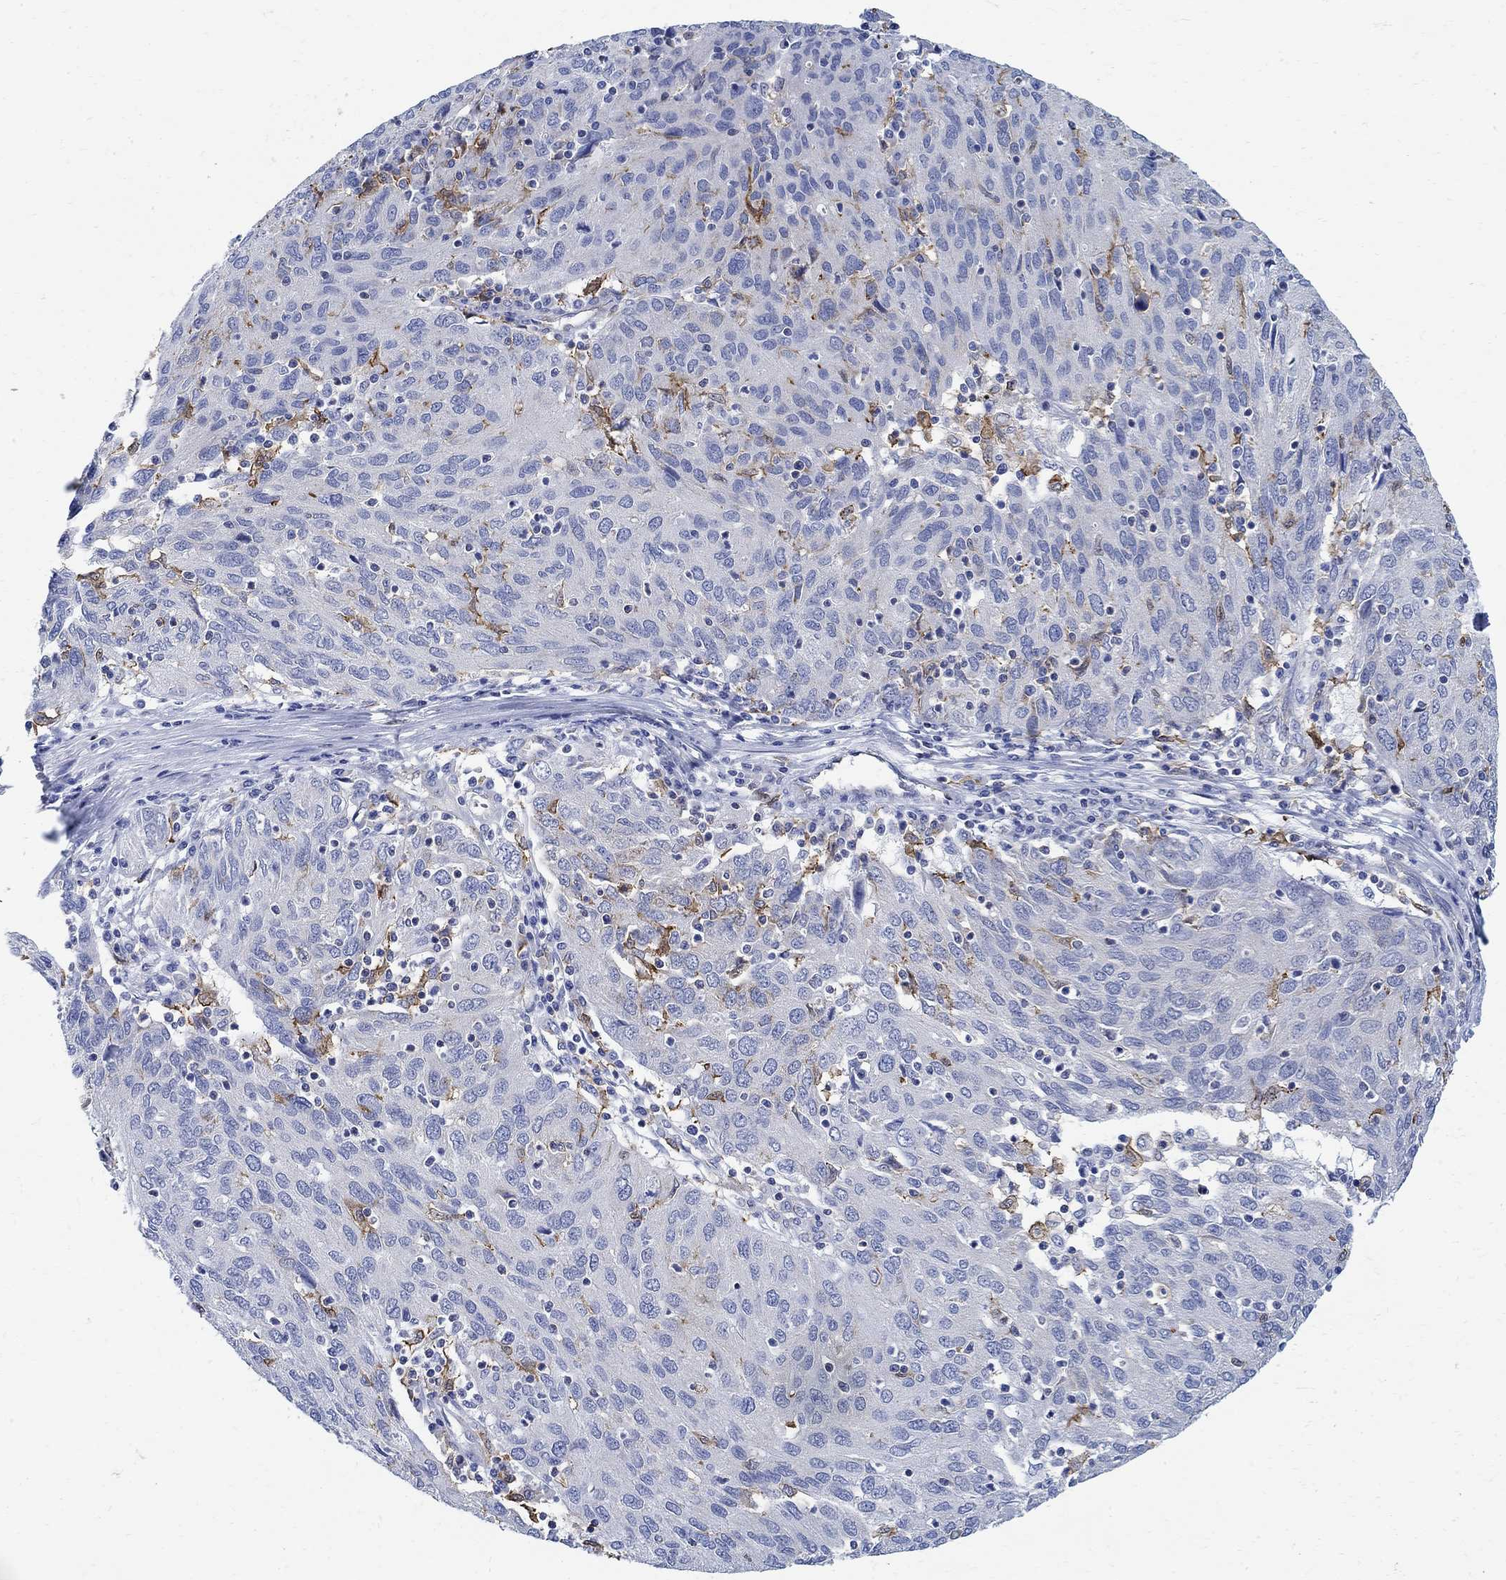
{"staining": {"intensity": "negative", "quantity": "none", "location": "none"}, "tissue": "ovarian cancer", "cell_type": "Tumor cells", "image_type": "cancer", "snomed": [{"axis": "morphology", "description": "Carcinoma, endometroid"}, {"axis": "topography", "description": "Ovary"}], "caption": "There is no significant positivity in tumor cells of endometroid carcinoma (ovarian). The staining was performed using DAB (3,3'-diaminobenzidine) to visualize the protein expression in brown, while the nuclei were stained in blue with hematoxylin (Magnification: 20x).", "gene": "PHF21B", "patient": {"sex": "female", "age": 50}}